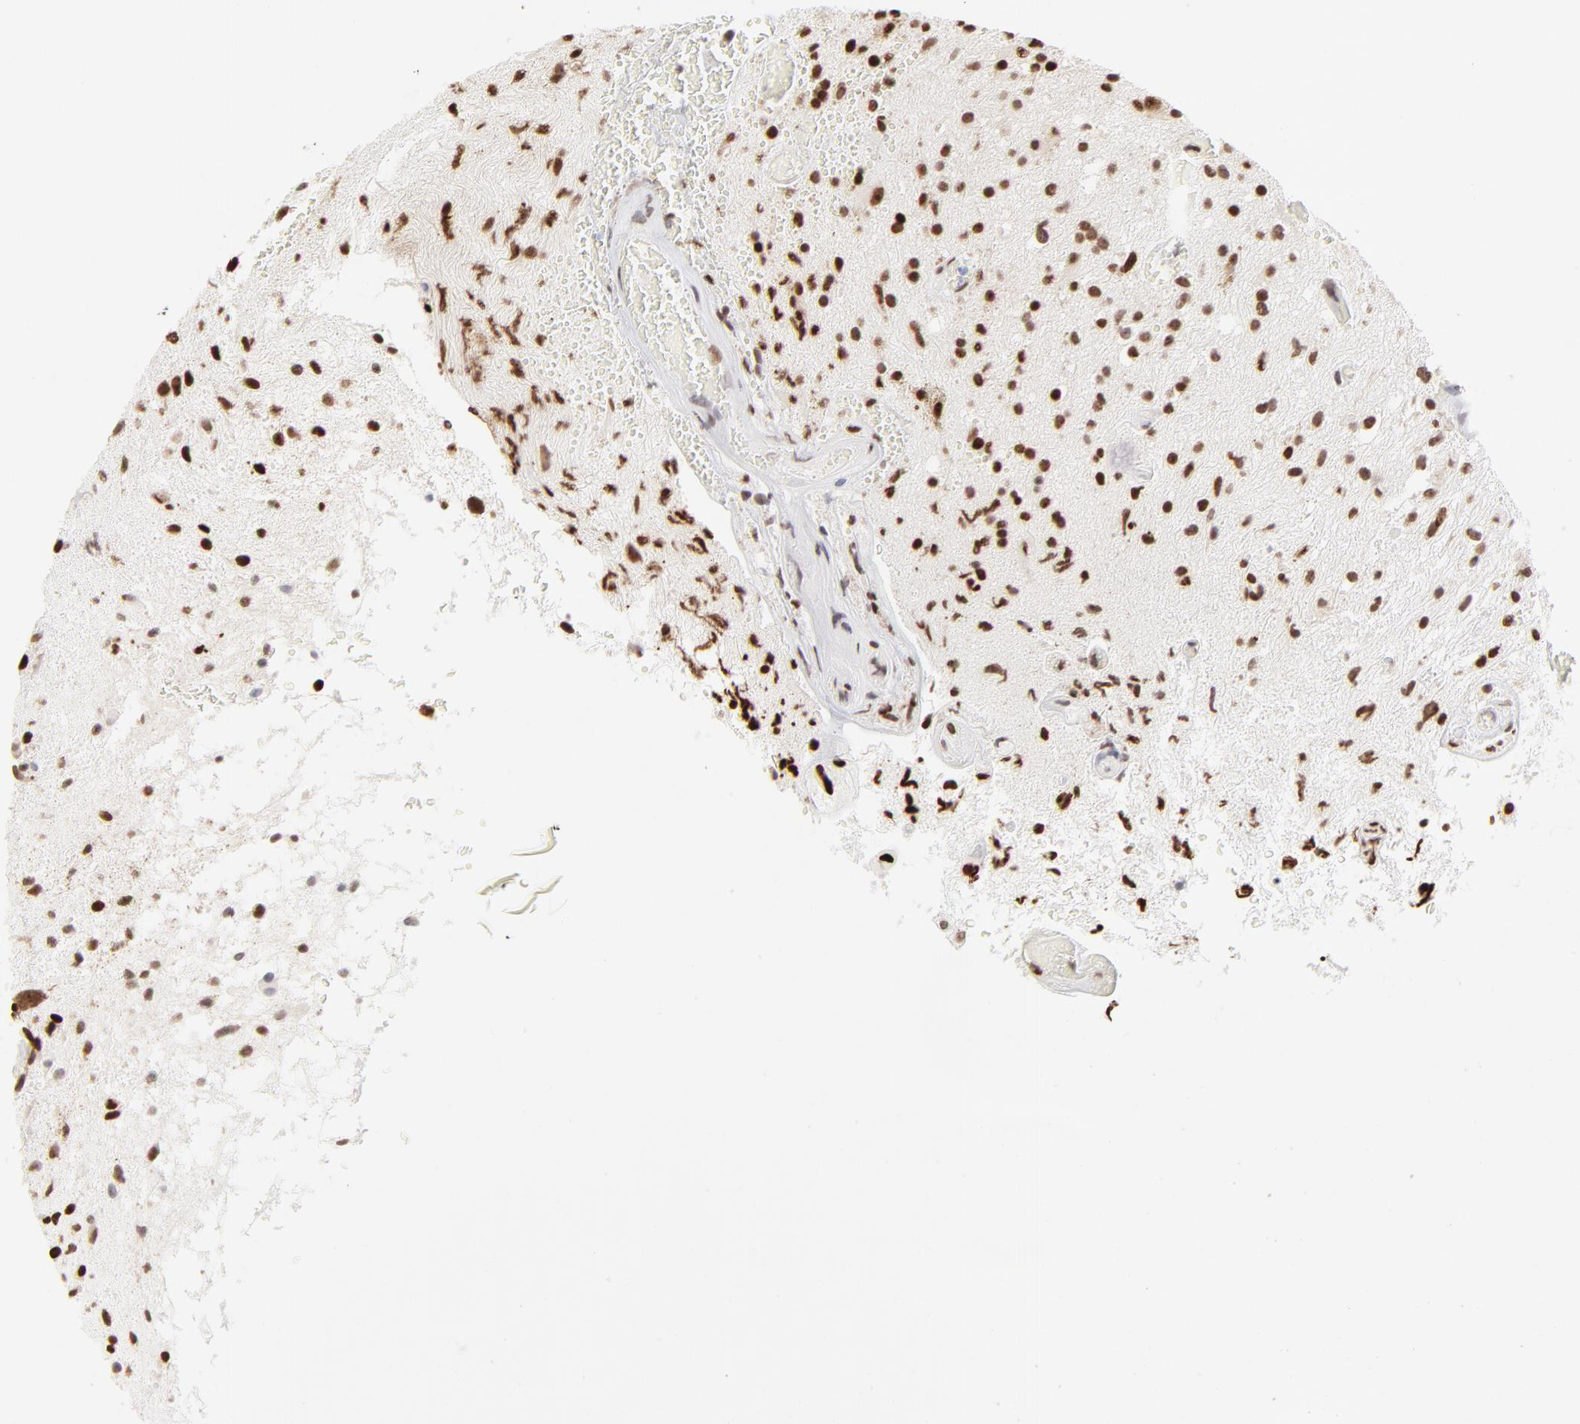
{"staining": {"intensity": "strong", "quantity": ">75%", "location": "nuclear"}, "tissue": "glioma", "cell_type": "Tumor cells", "image_type": "cancer", "snomed": [{"axis": "morphology", "description": "Glioma, malignant, High grade"}, {"axis": "topography", "description": "Brain"}], "caption": "High-grade glioma (malignant) stained with DAB (3,3'-diaminobenzidine) immunohistochemistry (IHC) exhibits high levels of strong nuclear staining in approximately >75% of tumor cells.", "gene": "PARP1", "patient": {"sex": "male", "age": 33}}